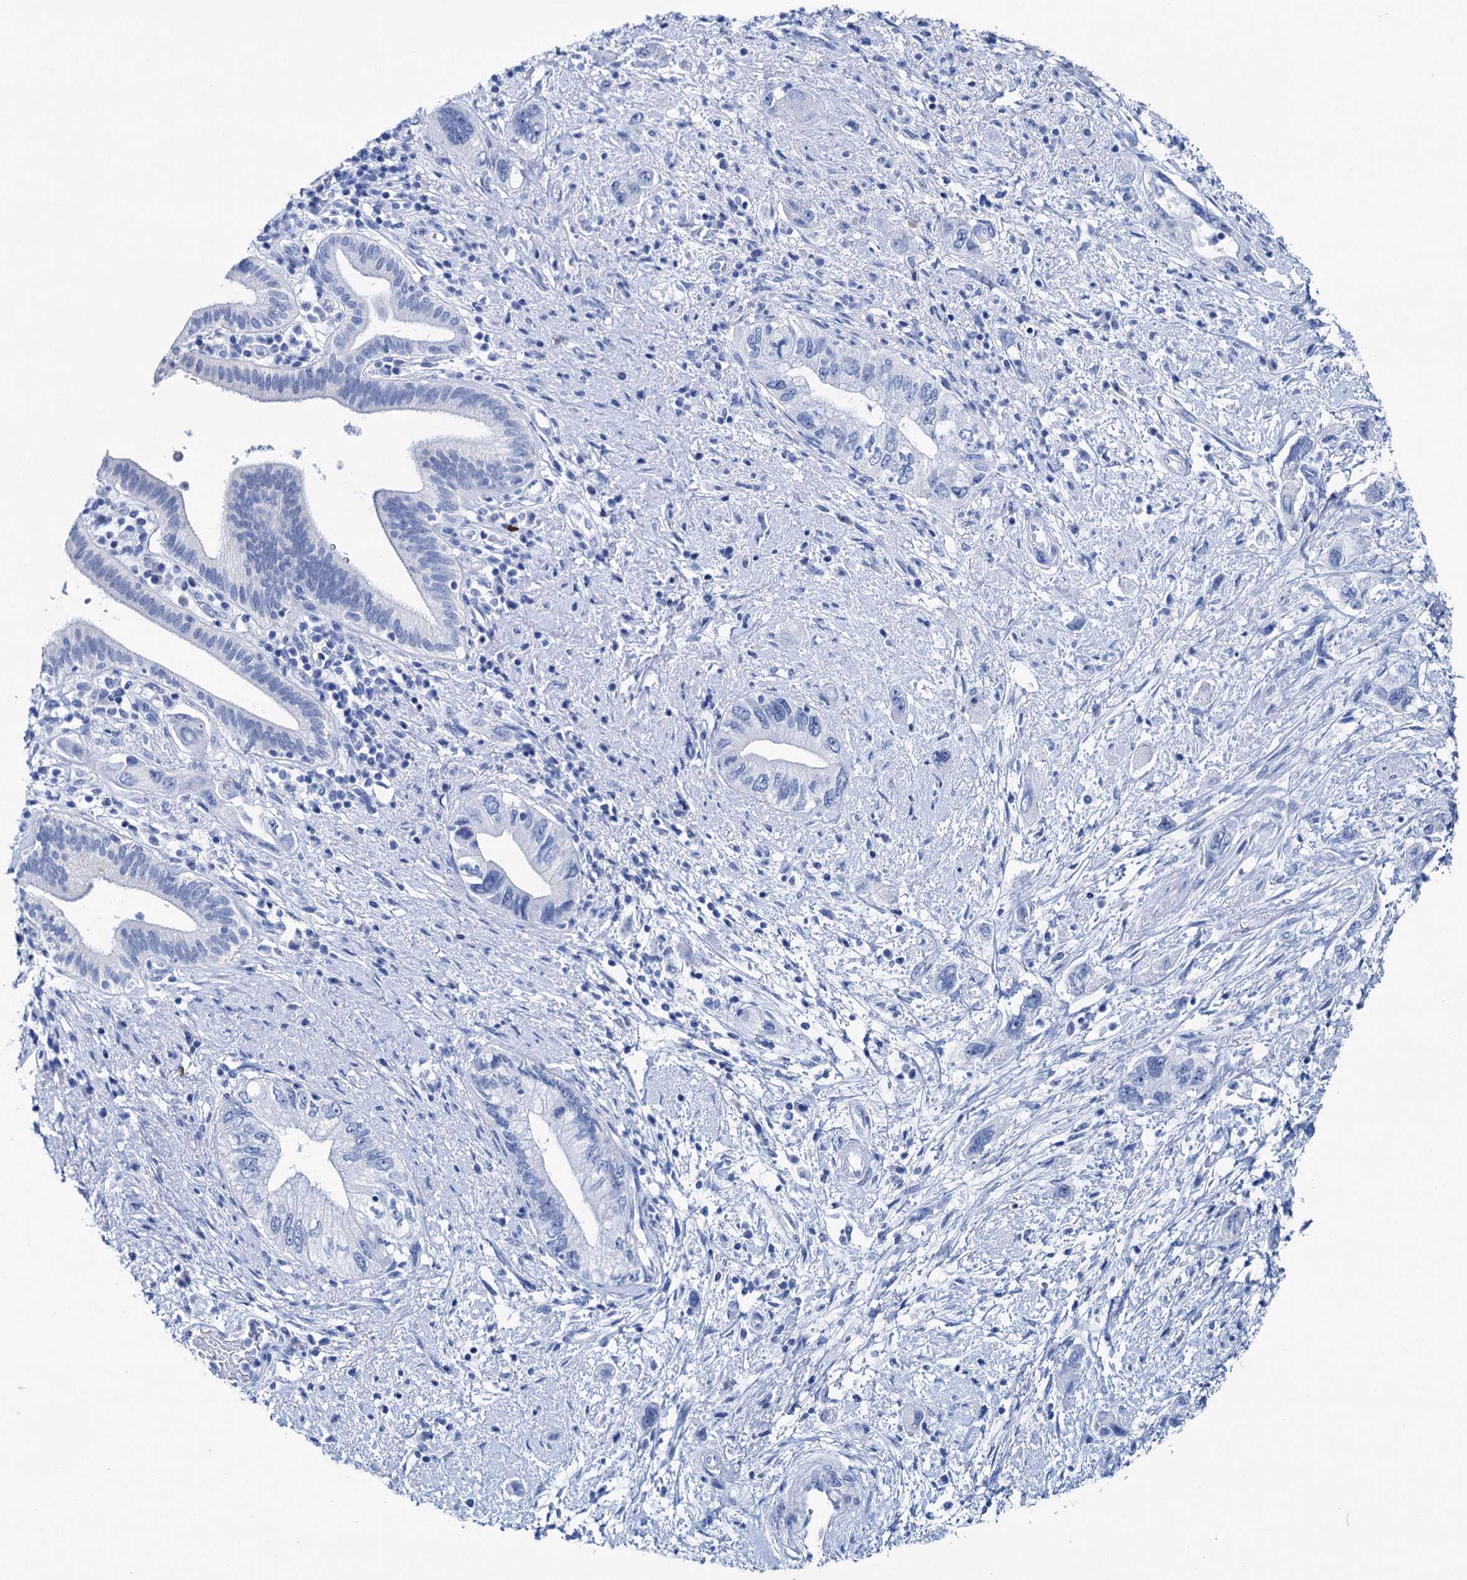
{"staining": {"intensity": "negative", "quantity": "none", "location": "none"}, "tissue": "pancreatic cancer", "cell_type": "Tumor cells", "image_type": "cancer", "snomed": [{"axis": "morphology", "description": "Adenocarcinoma, NOS"}, {"axis": "topography", "description": "Pancreas"}], "caption": "Tumor cells show no significant protein positivity in pancreatic cancer.", "gene": "BRINP1", "patient": {"sex": "female", "age": 73}}